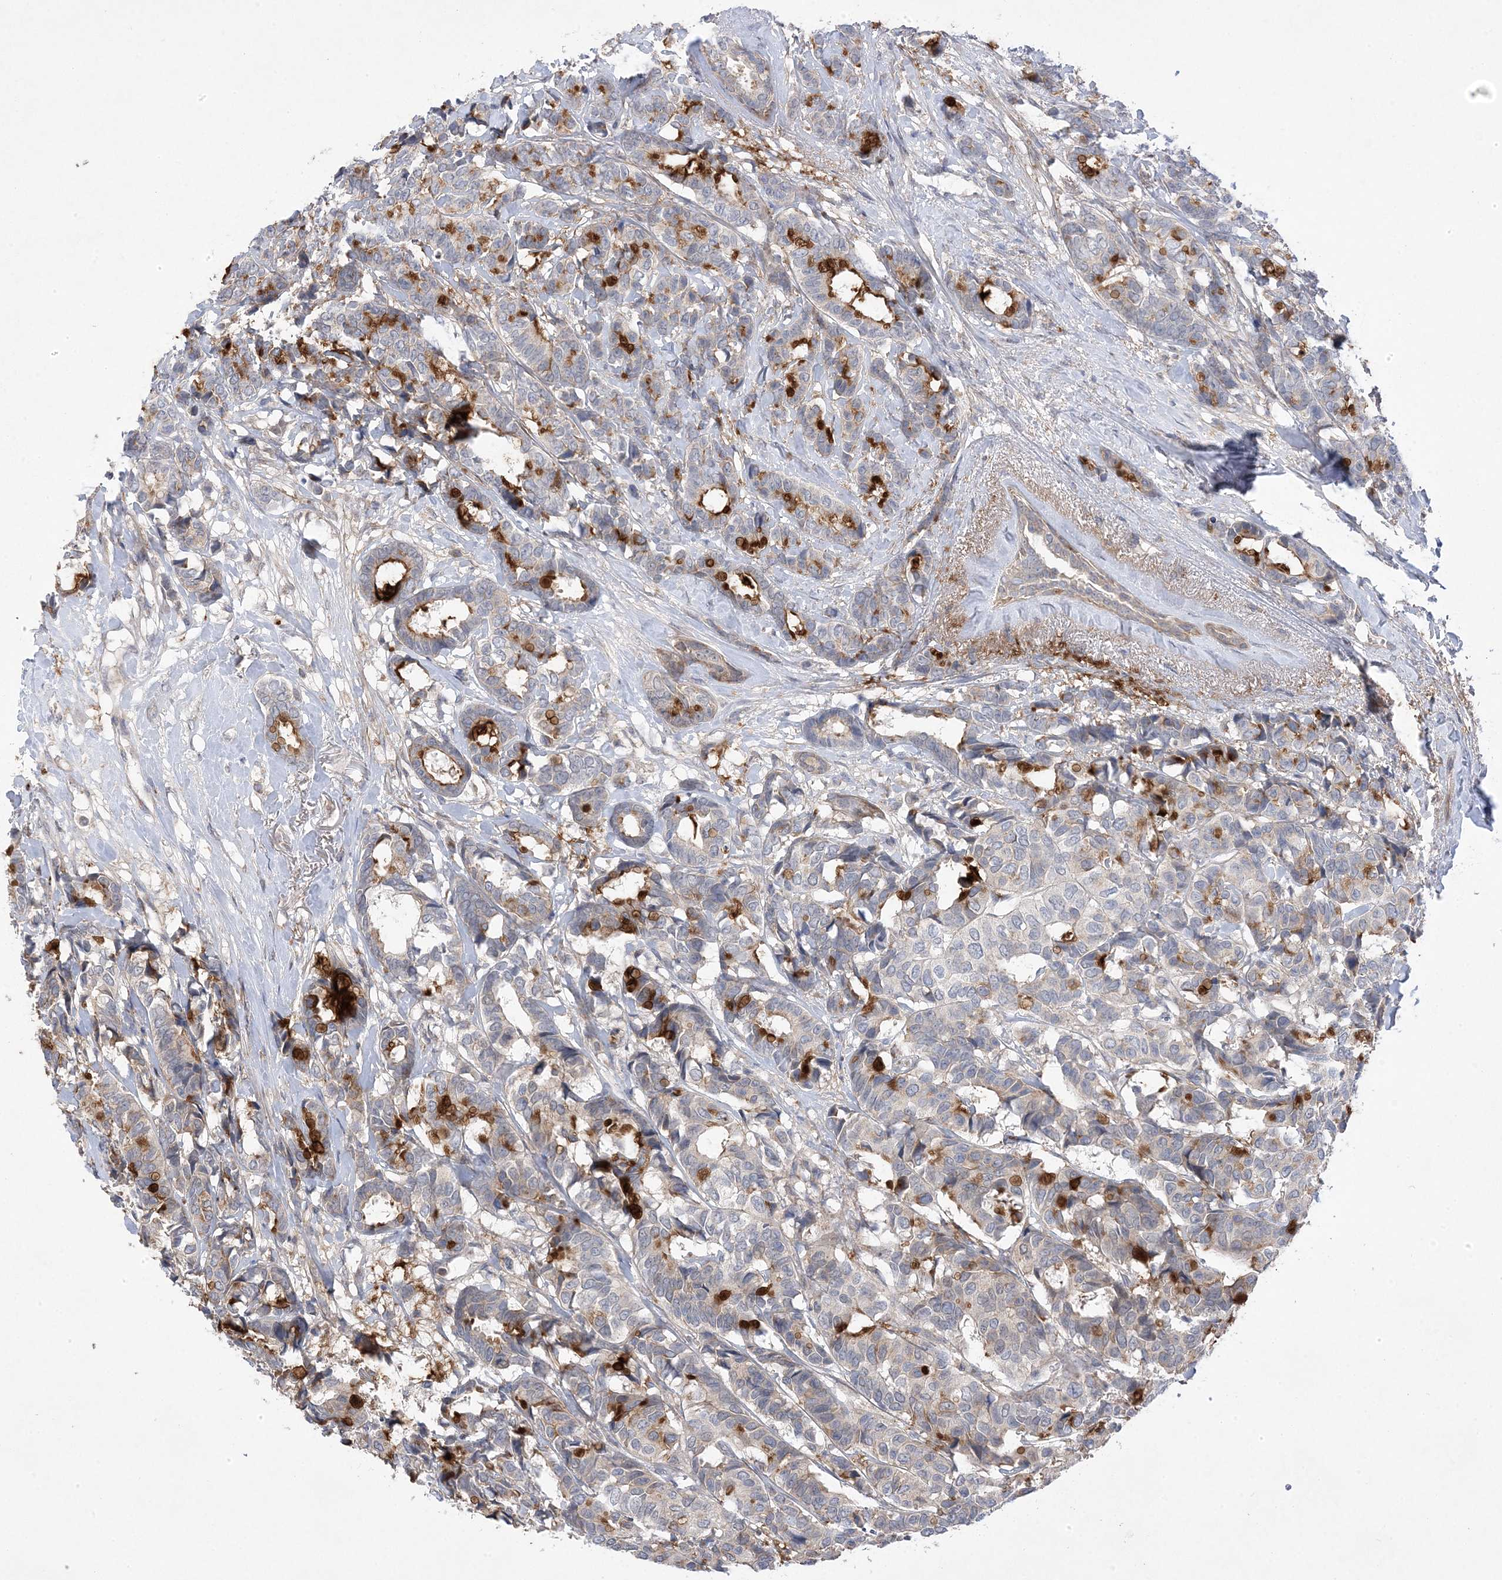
{"staining": {"intensity": "negative", "quantity": "none", "location": "none"}, "tissue": "breast cancer", "cell_type": "Tumor cells", "image_type": "cancer", "snomed": [{"axis": "morphology", "description": "Duct carcinoma"}, {"axis": "topography", "description": "Breast"}], "caption": "High magnification brightfield microscopy of breast cancer (invasive ductal carcinoma) stained with DAB (3,3'-diaminobenzidine) (brown) and counterstained with hematoxylin (blue): tumor cells show no significant expression.", "gene": "ANAPC1", "patient": {"sex": "female", "age": 87}}